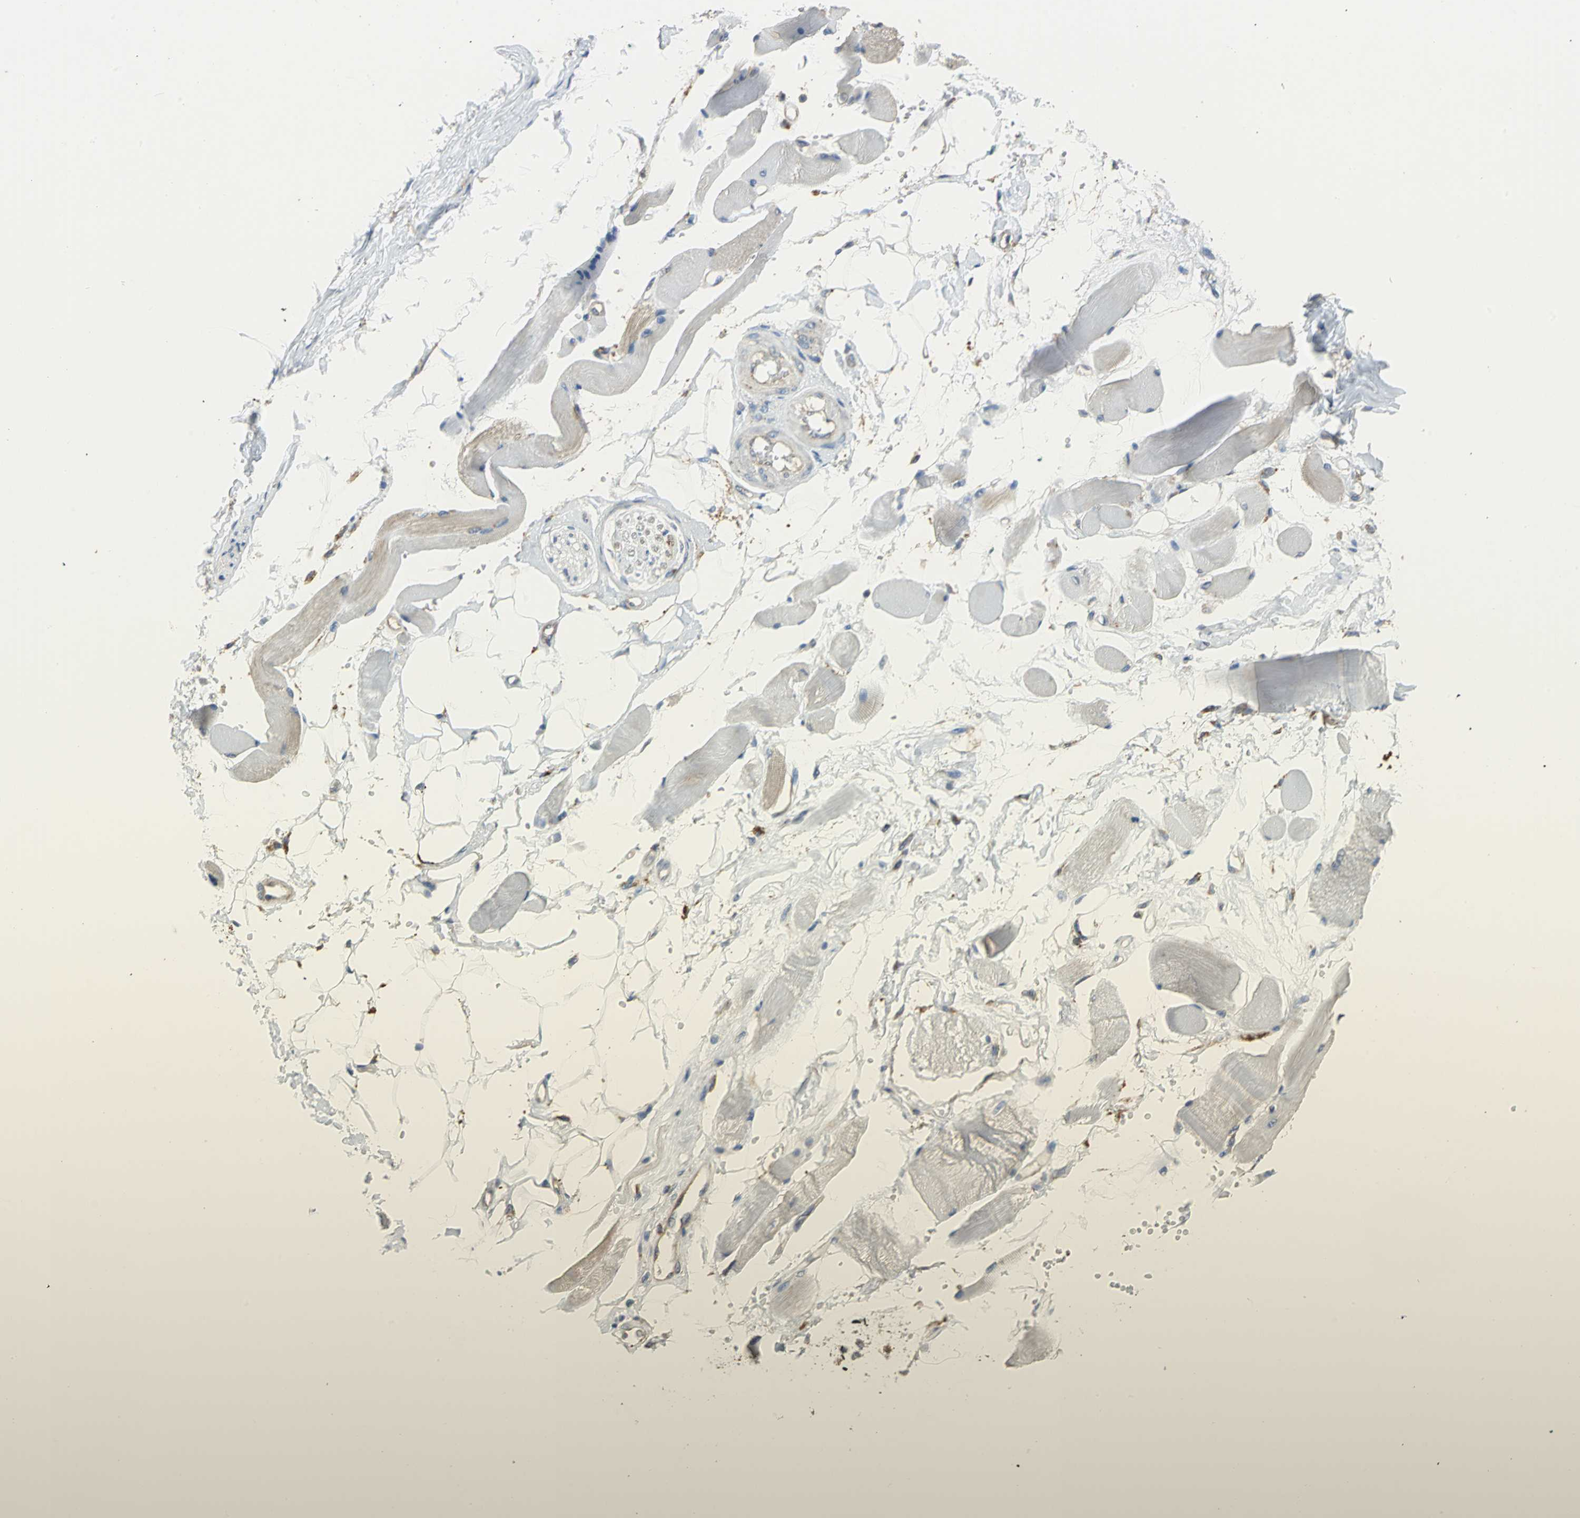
{"staining": {"intensity": "weak", "quantity": "25%-75%", "location": "cytoplasmic/membranous,nuclear"}, "tissue": "skeletal muscle", "cell_type": "Myocytes", "image_type": "normal", "snomed": [{"axis": "morphology", "description": "Normal tissue, NOS"}, {"axis": "topography", "description": "Skeletal muscle"}, {"axis": "topography", "description": "Peripheral nerve tissue"}], "caption": "IHC (DAB (3,3'-diaminobenzidine)) staining of normal skeletal muscle demonstrates weak cytoplasmic/membranous,nuclear protein expression in approximately 25%-75% of myocytes. (DAB IHC, brown staining for protein, blue staining for nuclei).", "gene": "DIAPH2", "patient": {"sex": "female", "age": 84}}